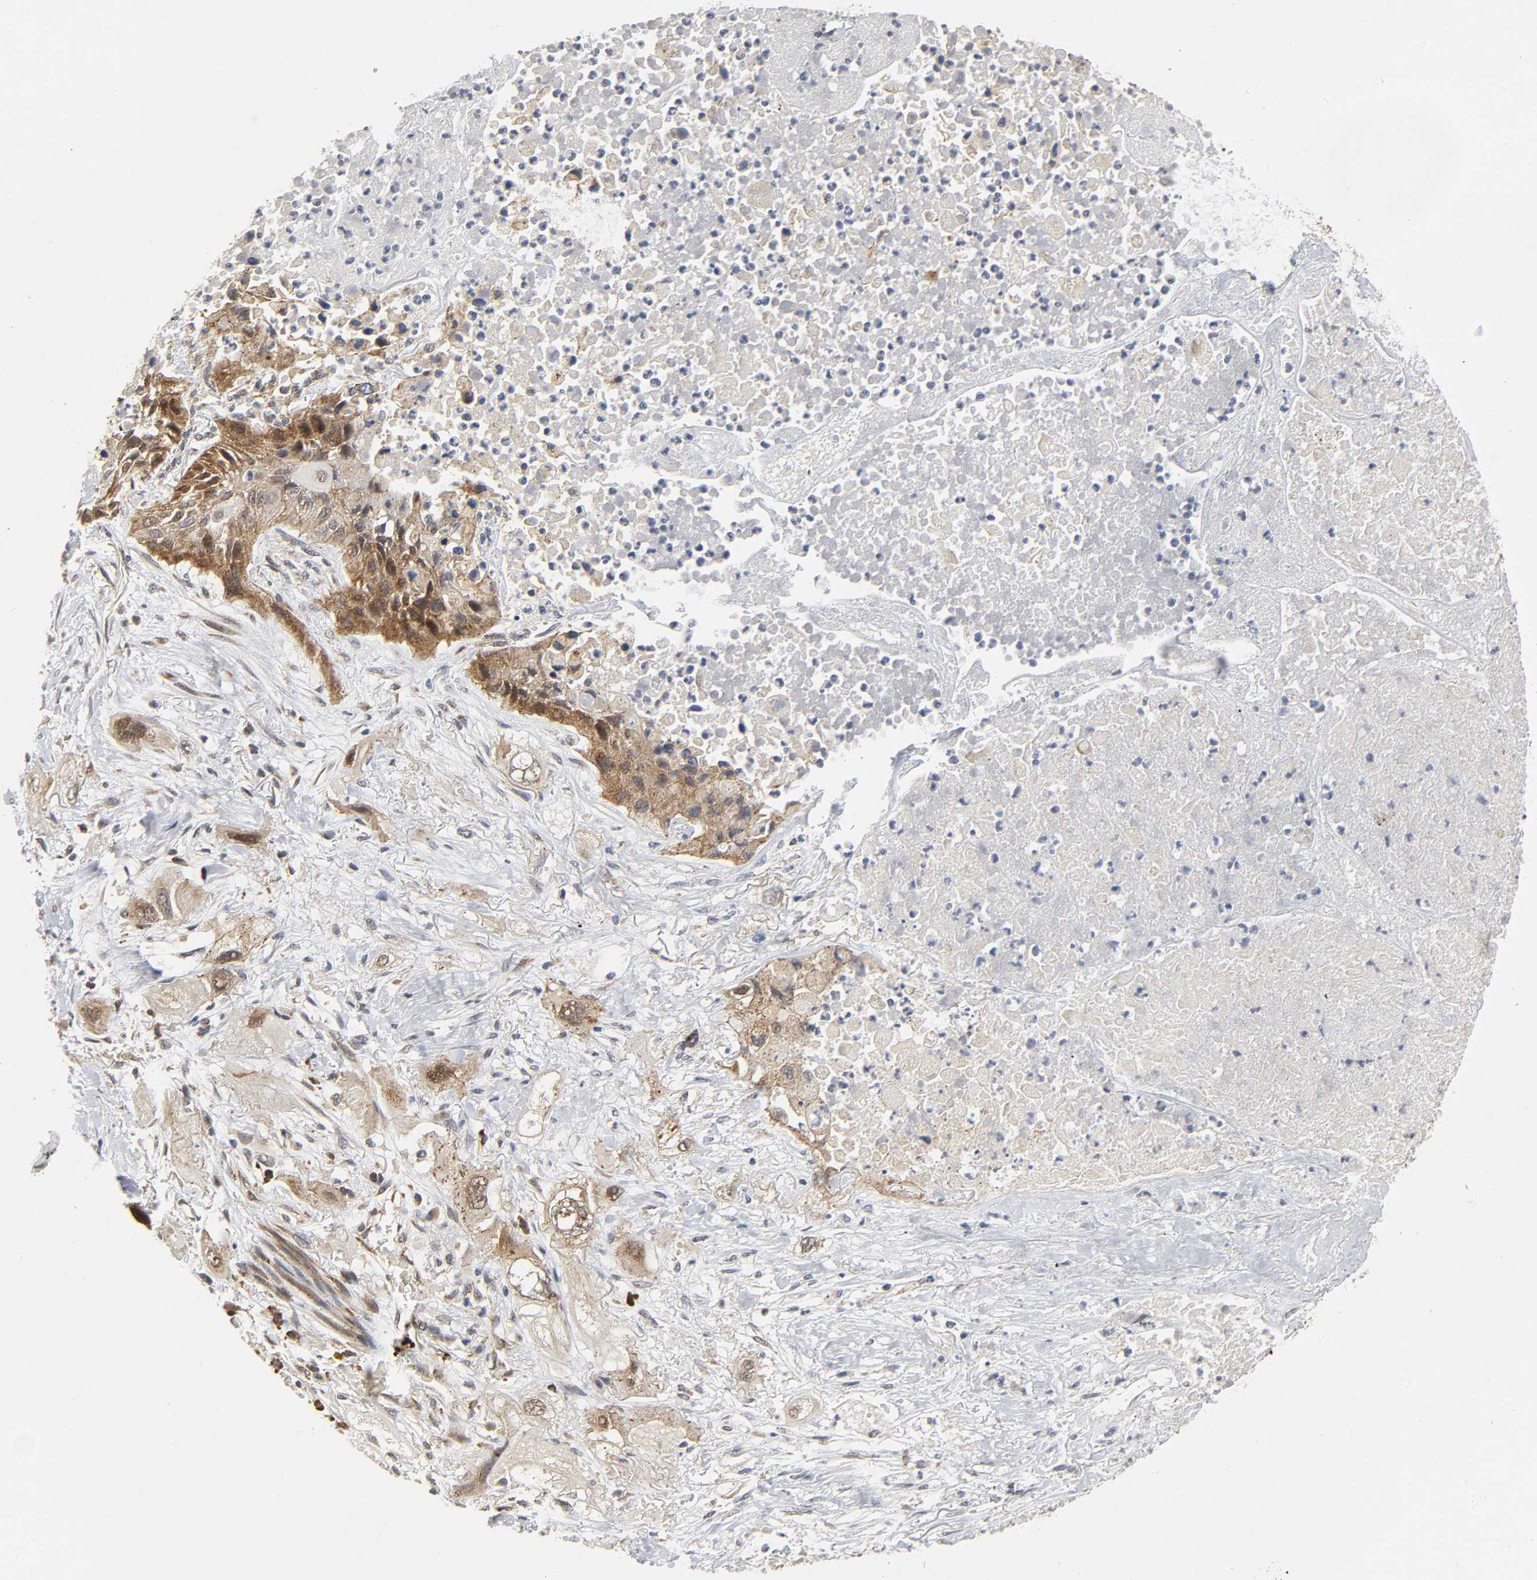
{"staining": {"intensity": "strong", "quantity": ">75%", "location": "cytoplasmic/membranous"}, "tissue": "lung cancer", "cell_type": "Tumor cells", "image_type": "cancer", "snomed": [{"axis": "morphology", "description": "Squamous cell carcinoma, NOS"}, {"axis": "topography", "description": "Lung"}], "caption": "Immunohistochemical staining of human lung squamous cell carcinoma shows strong cytoplasmic/membranous protein expression in about >75% of tumor cells.", "gene": "SLC30A9", "patient": {"sex": "female", "age": 76}}